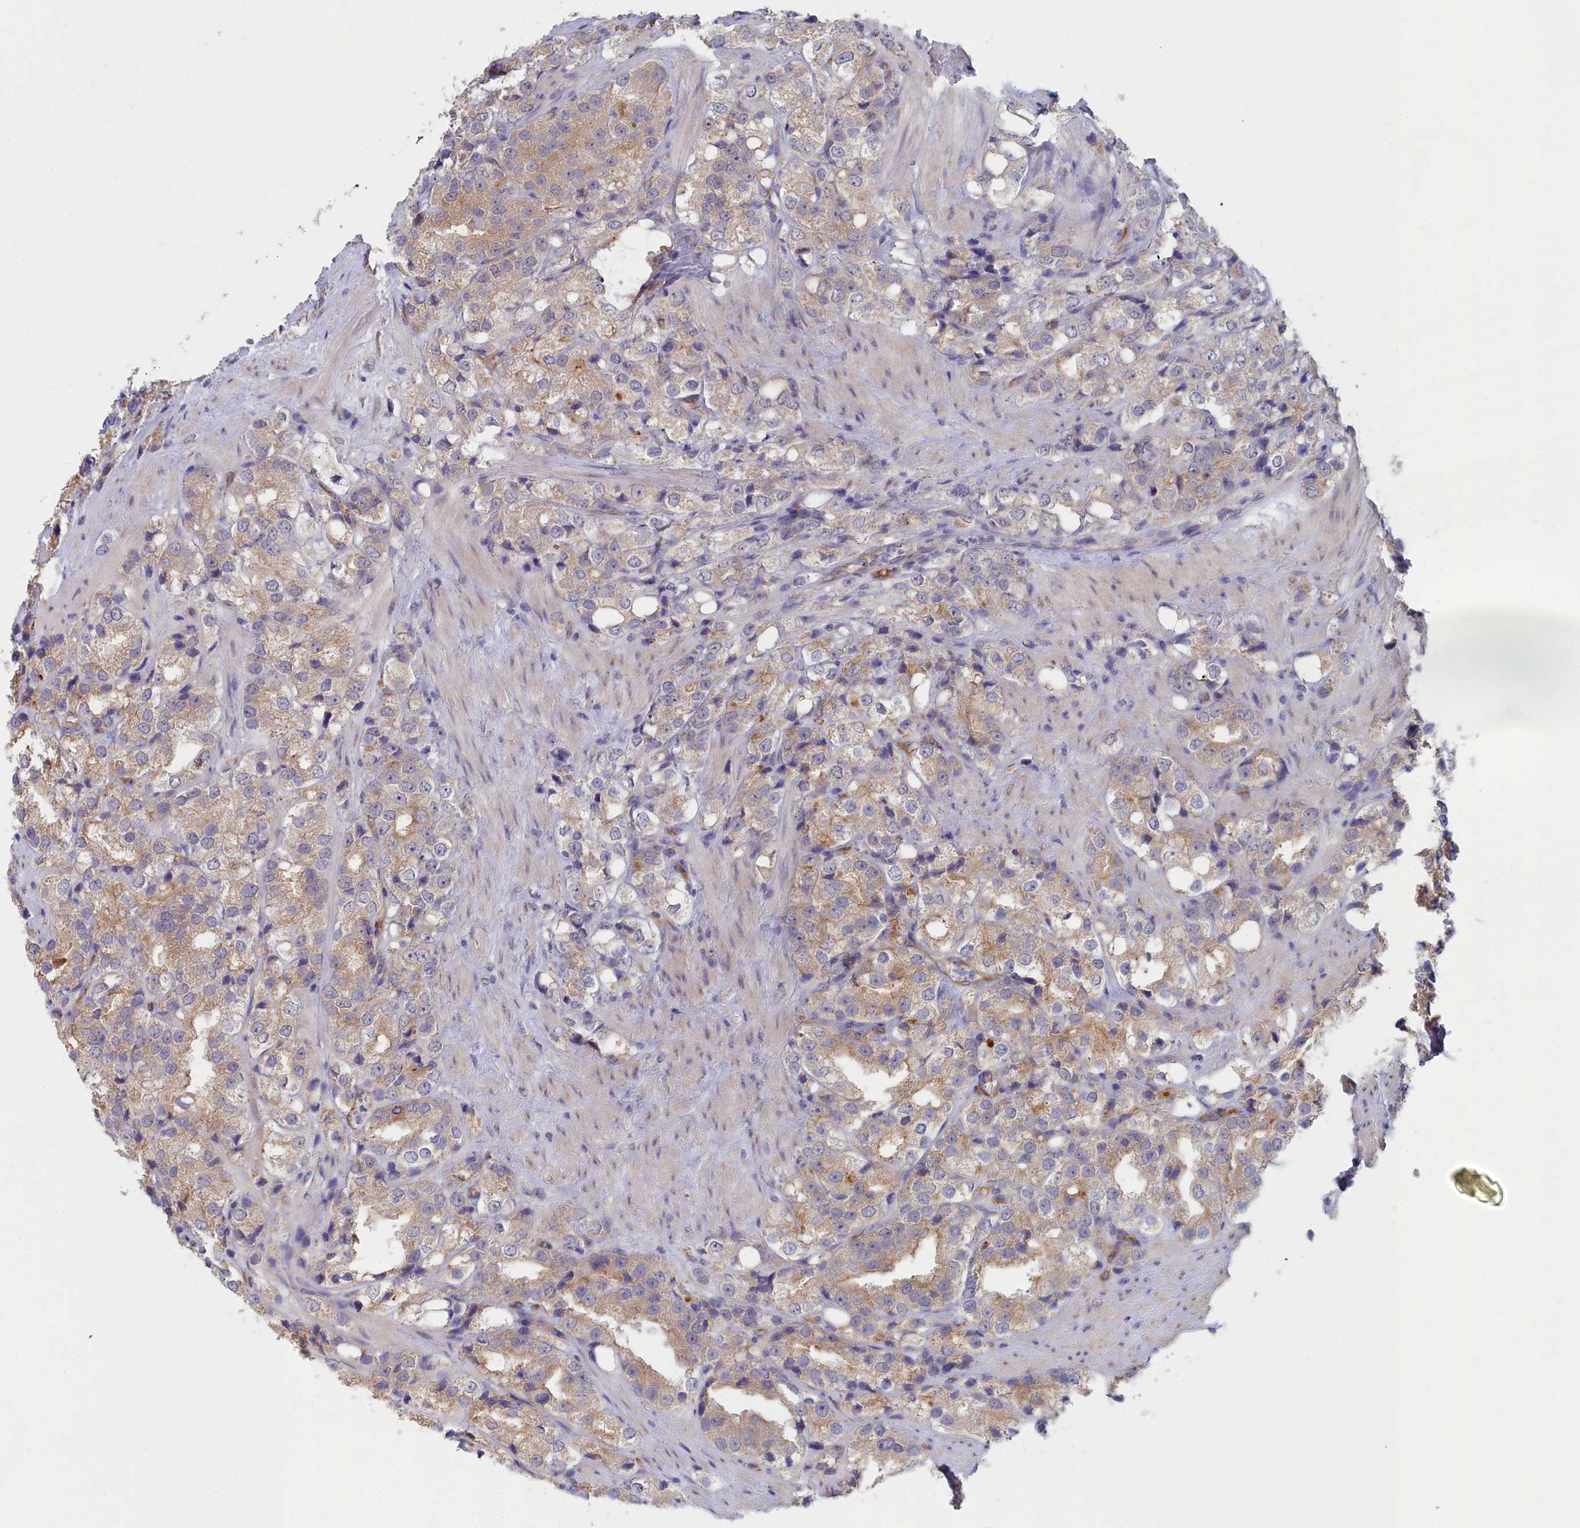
{"staining": {"intensity": "moderate", "quantity": ">75%", "location": "cytoplasmic/membranous"}, "tissue": "prostate cancer", "cell_type": "Tumor cells", "image_type": "cancer", "snomed": [{"axis": "morphology", "description": "Adenocarcinoma, NOS"}, {"axis": "topography", "description": "Prostate"}], "caption": "Adenocarcinoma (prostate) stained for a protein (brown) shows moderate cytoplasmic/membranous positive positivity in about >75% of tumor cells.", "gene": "RDX", "patient": {"sex": "male", "age": 79}}